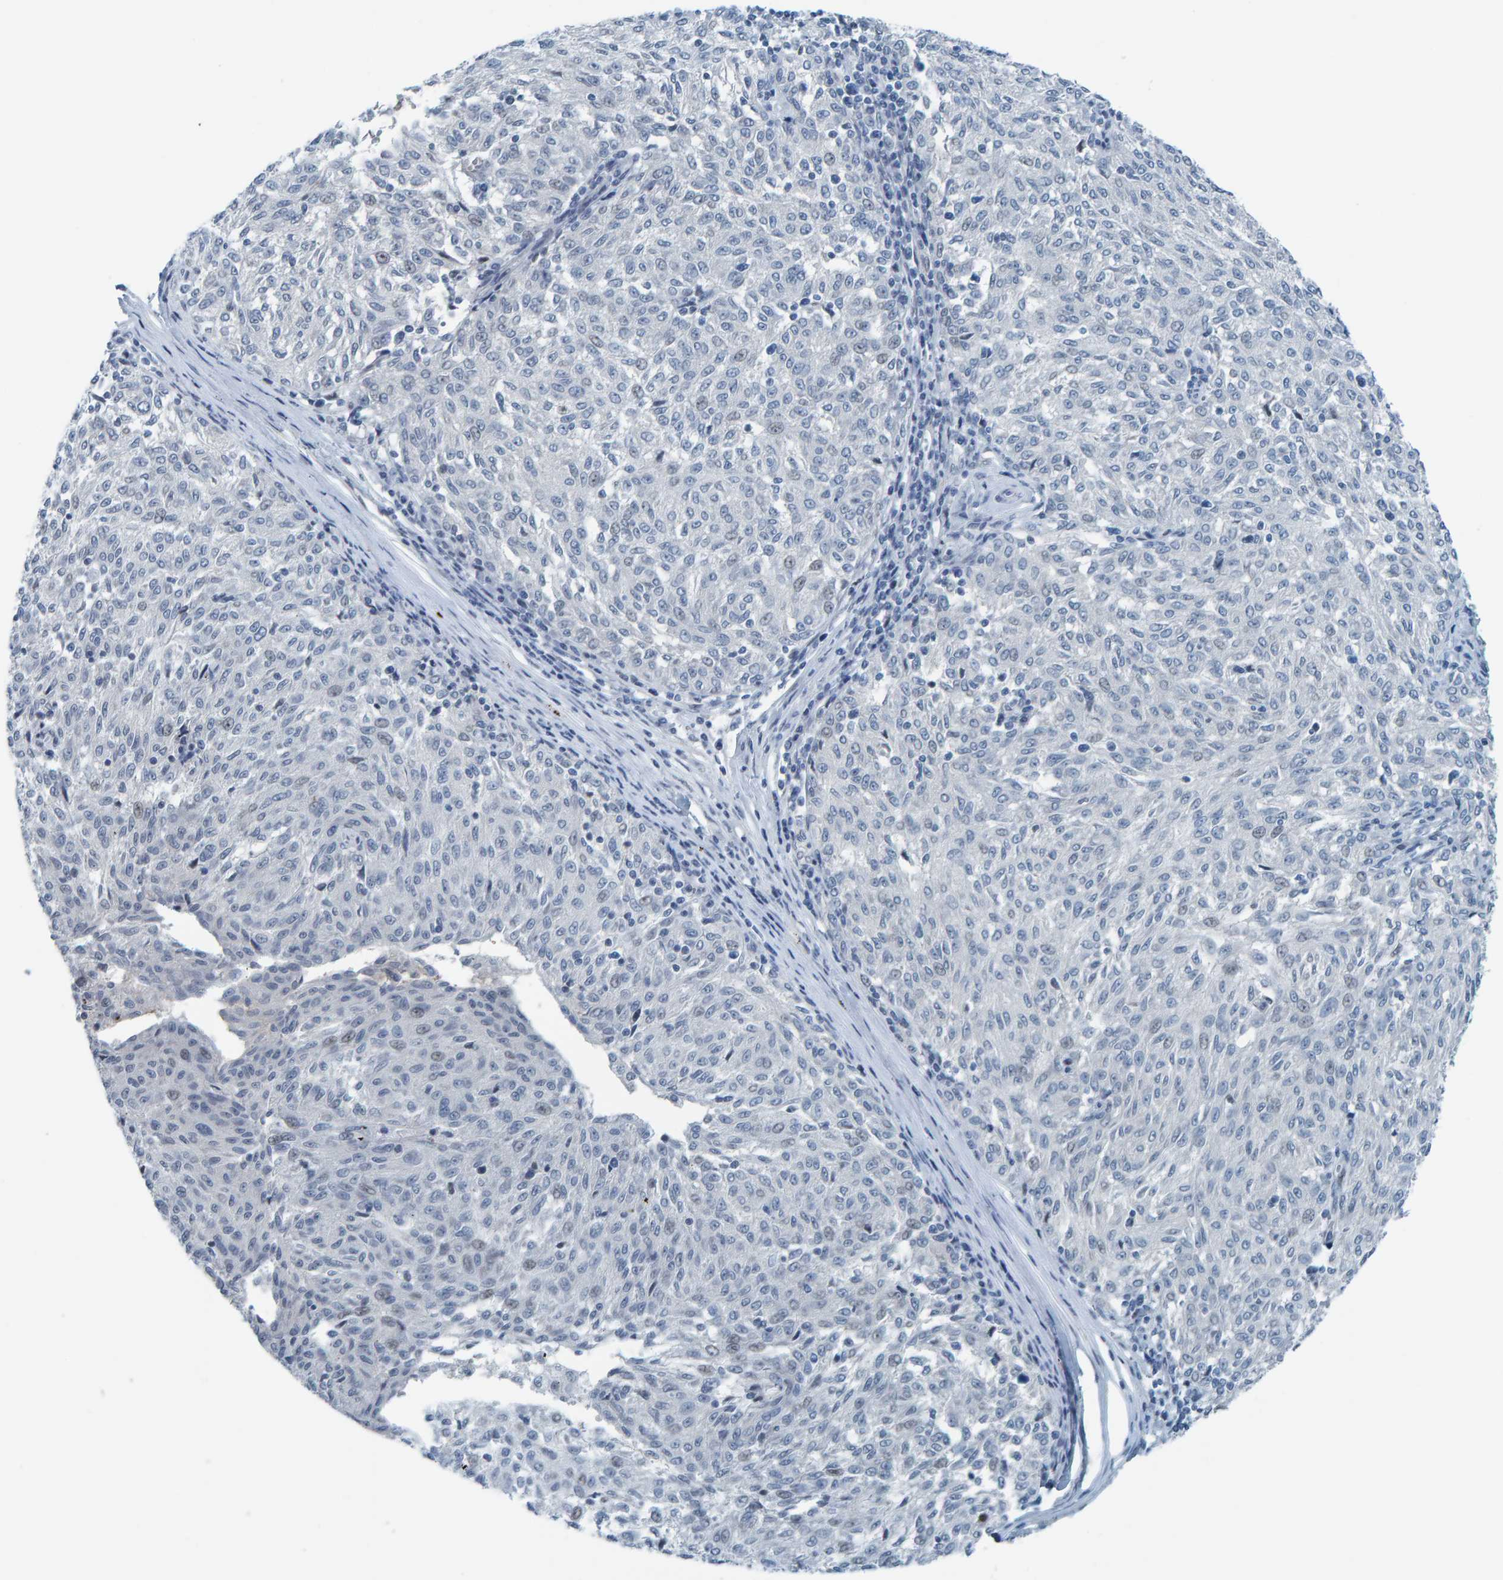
{"staining": {"intensity": "negative", "quantity": "none", "location": "none"}, "tissue": "melanoma", "cell_type": "Tumor cells", "image_type": "cancer", "snomed": [{"axis": "morphology", "description": "Malignant melanoma, NOS"}, {"axis": "topography", "description": "Skin"}], "caption": "Malignant melanoma was stained to show a protein in brown. There is no significant expression in tumor cells.", "gene": "CNP", "patient": {"sex": "female", "age": 72}}